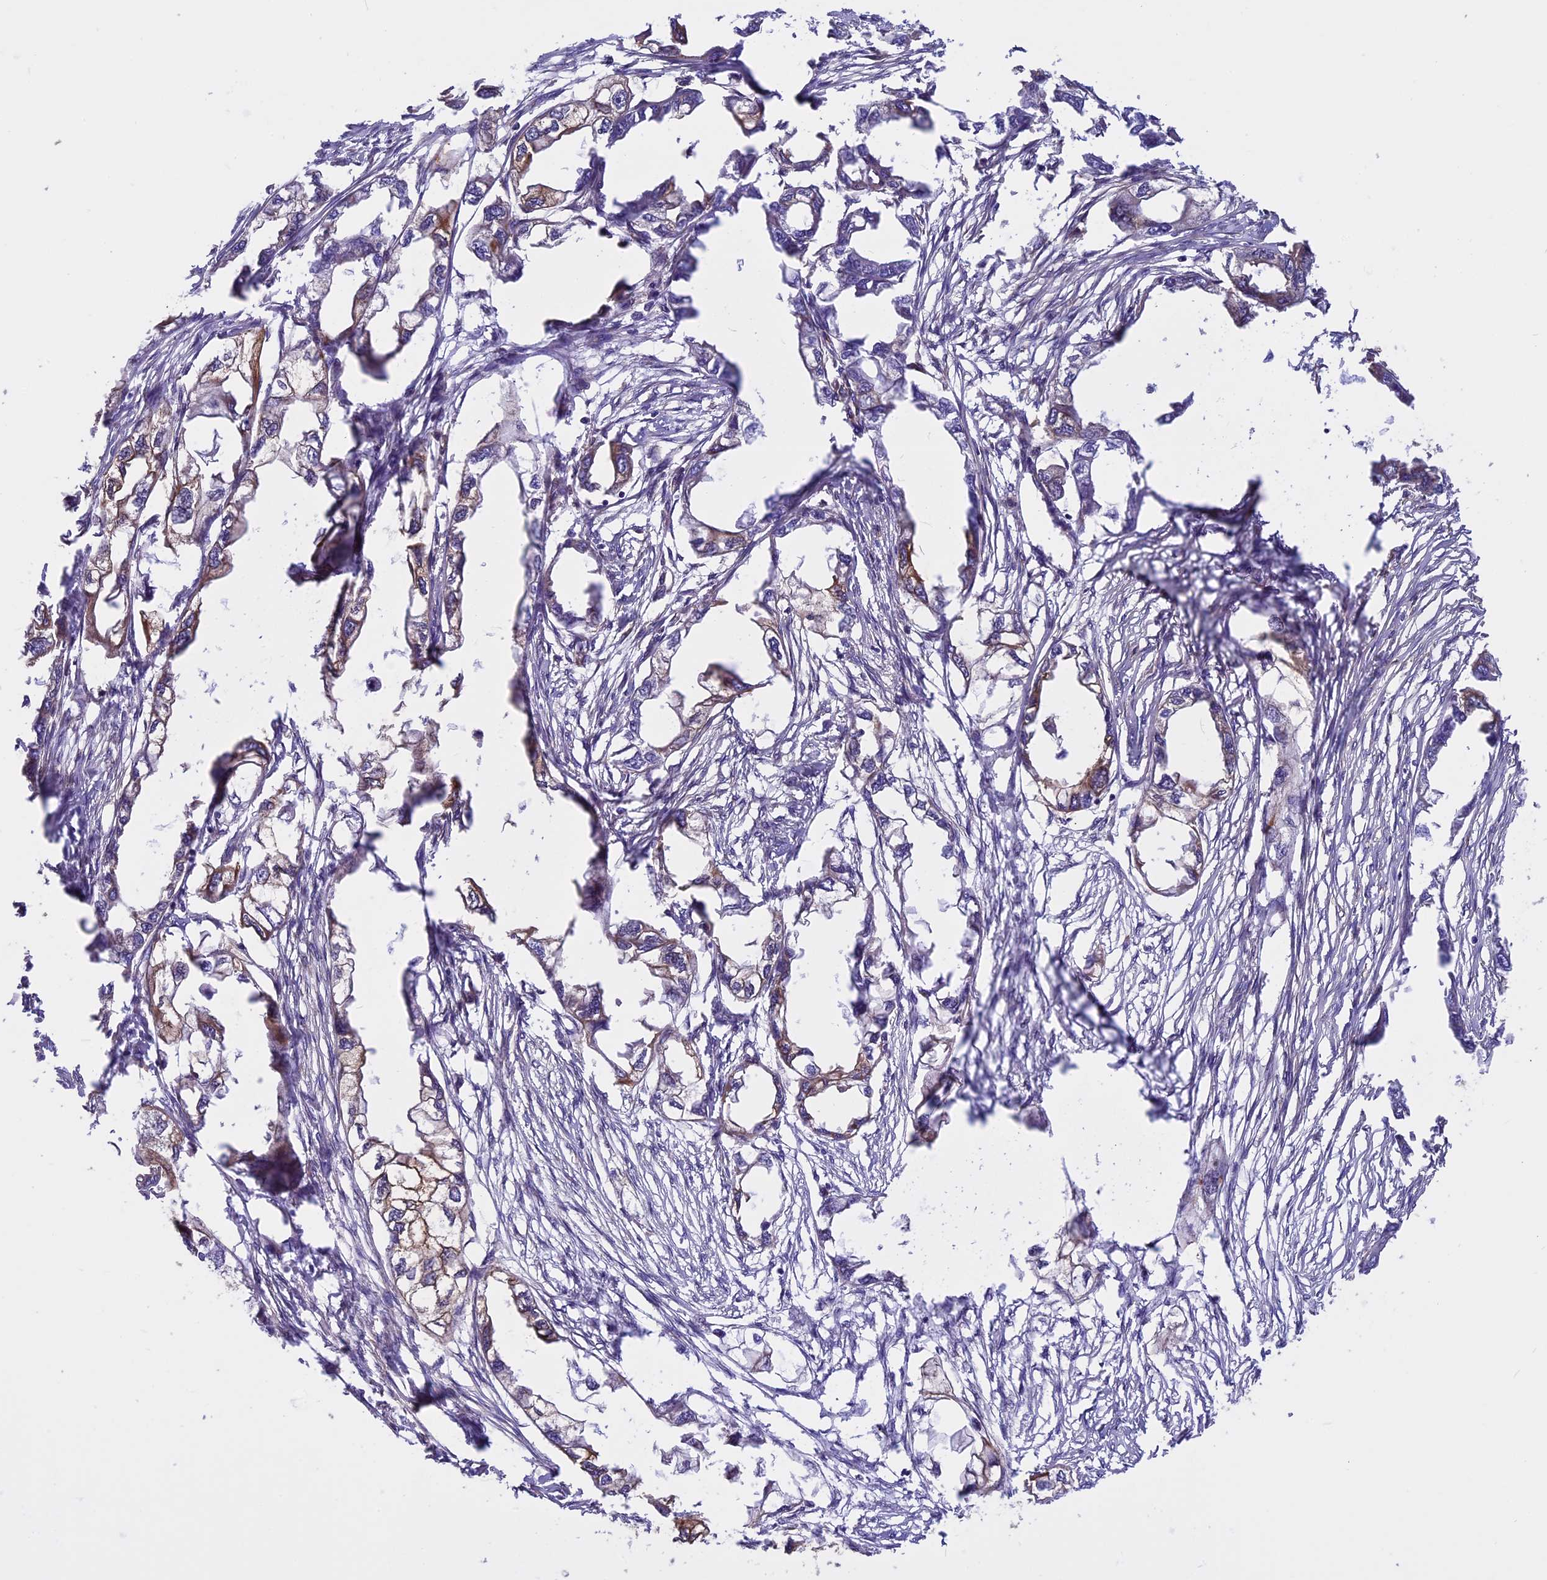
{"staining": {"intensity": "moderate", "quantity": "<25%", "location": "cytoplasmic/membranous"}, "tissue": "endometrial cancer", "cell_type": "Tumor cells", "image_type": "cancer", "snomed": [{"axis": "morphology", "description": "Adenocarcinoma, NOS"}, {"axis": "morphology", "description": "Adenocarcinoma, metastatic, NOS"}, {"axis": "topography", "description": "Adipose tissue"}, {"axis": "topography", "description": "Endometrium"}], "caption": "Tumor cells reveal low levels of moderate cytoplasmic/membranous staining in approximately <25% of cells in human metastatic adenocarcinoma (endometrial). (DAB (3,3'-diaminobenzidine) IHC, brown staining for protein, blue staining for nuclei).", "gene": "EHBP1L1", "patient": {"sex": "female", "age": 67}}